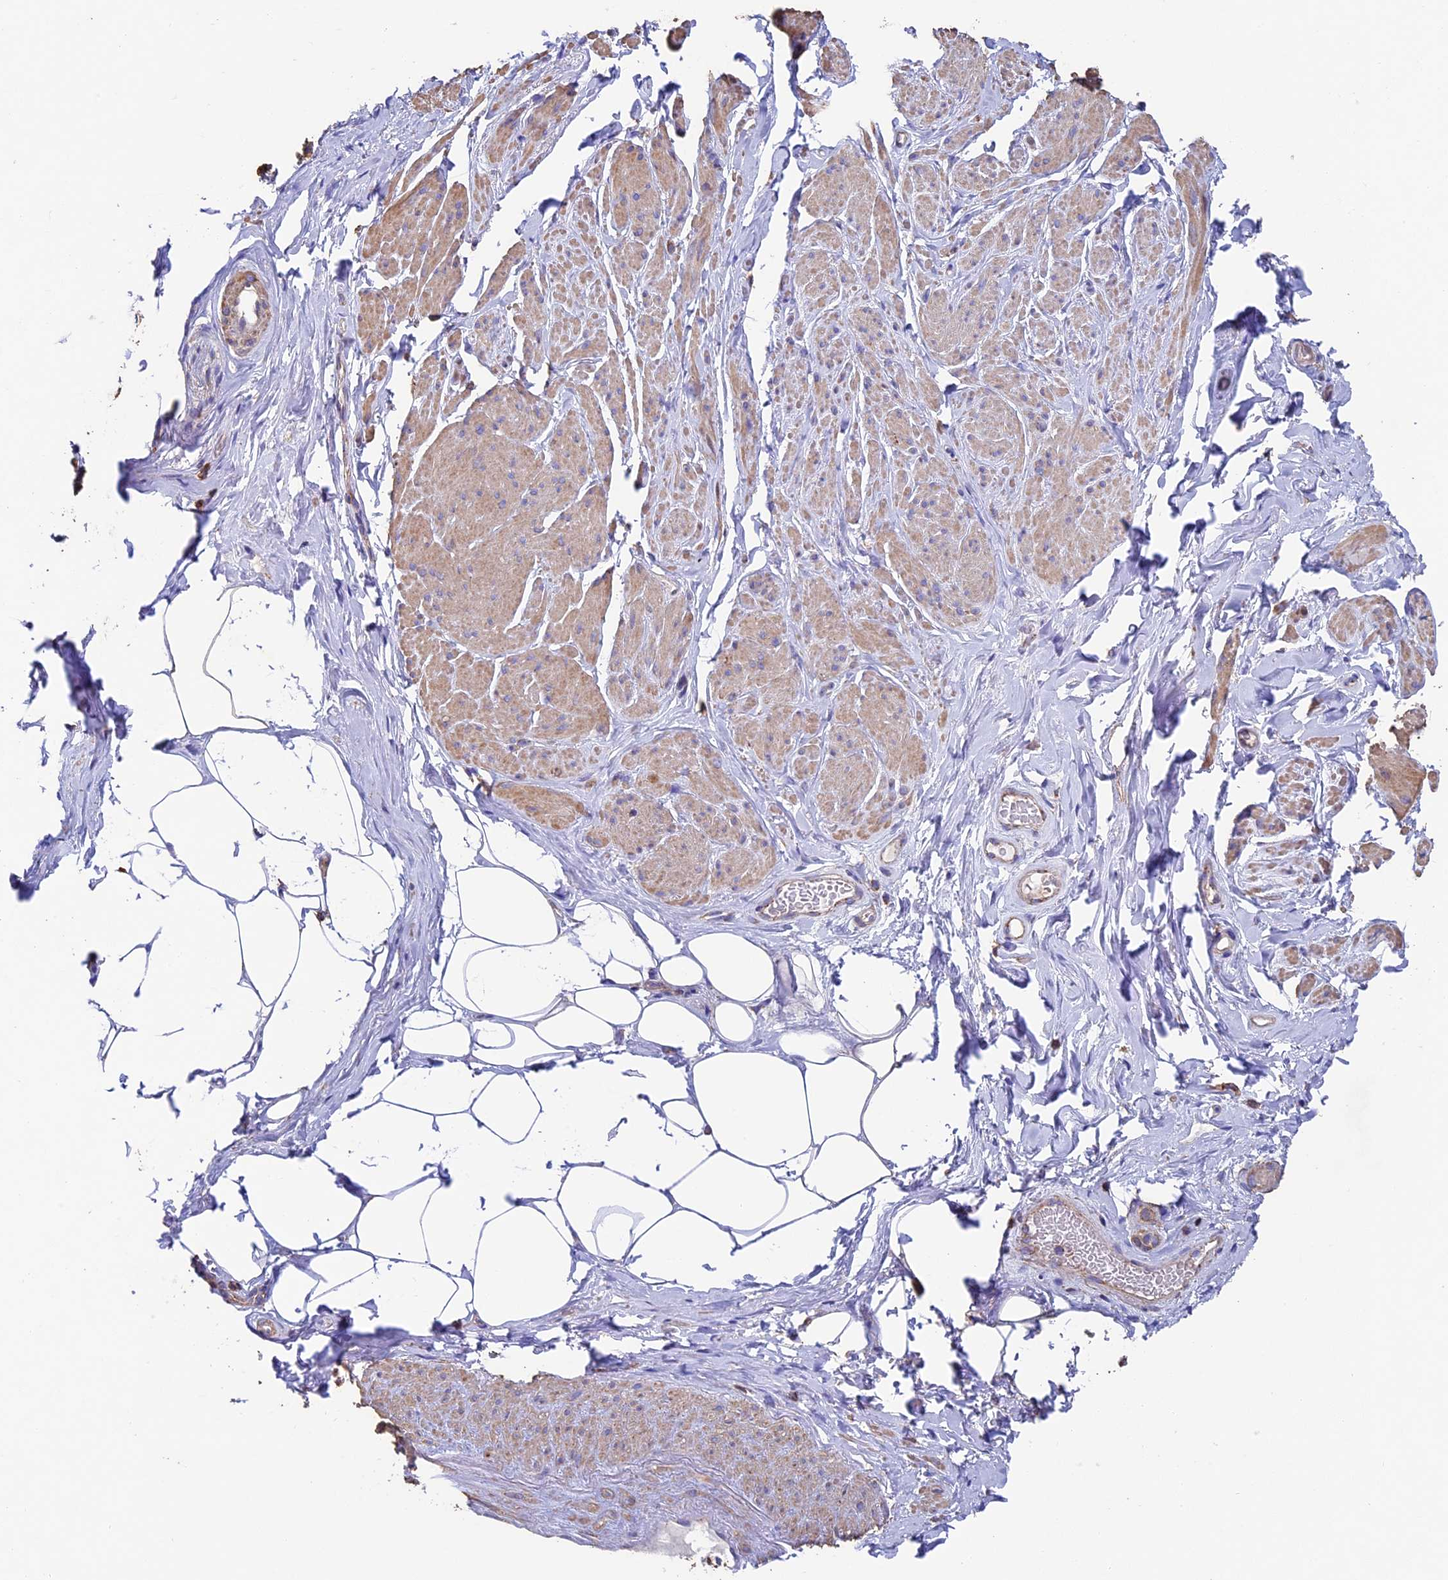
{"staining": {"intensity": "weak", "quantity": "25%-75%", "location": "cytoplasmic/membranous"}, "tissue": "smooth muscle", "cell_type": "Smooth muscle cells", "image_type": "normal", "snomed": [{"axis": "morphology", "description": "Normal tissue, NOS"}, {"axis": "topography", "description": "Smooth muscle"}, {"axis": "topography", "description": "Peripheral nerve tissue"}], "caption": "The immunohistochemical stain highlights weak cytoplasmic/membranous staining in smooth muscle cells of benign smooth muscle.", "gene": "ADAT1", "patient": {"sex": "male", "age": 69}}